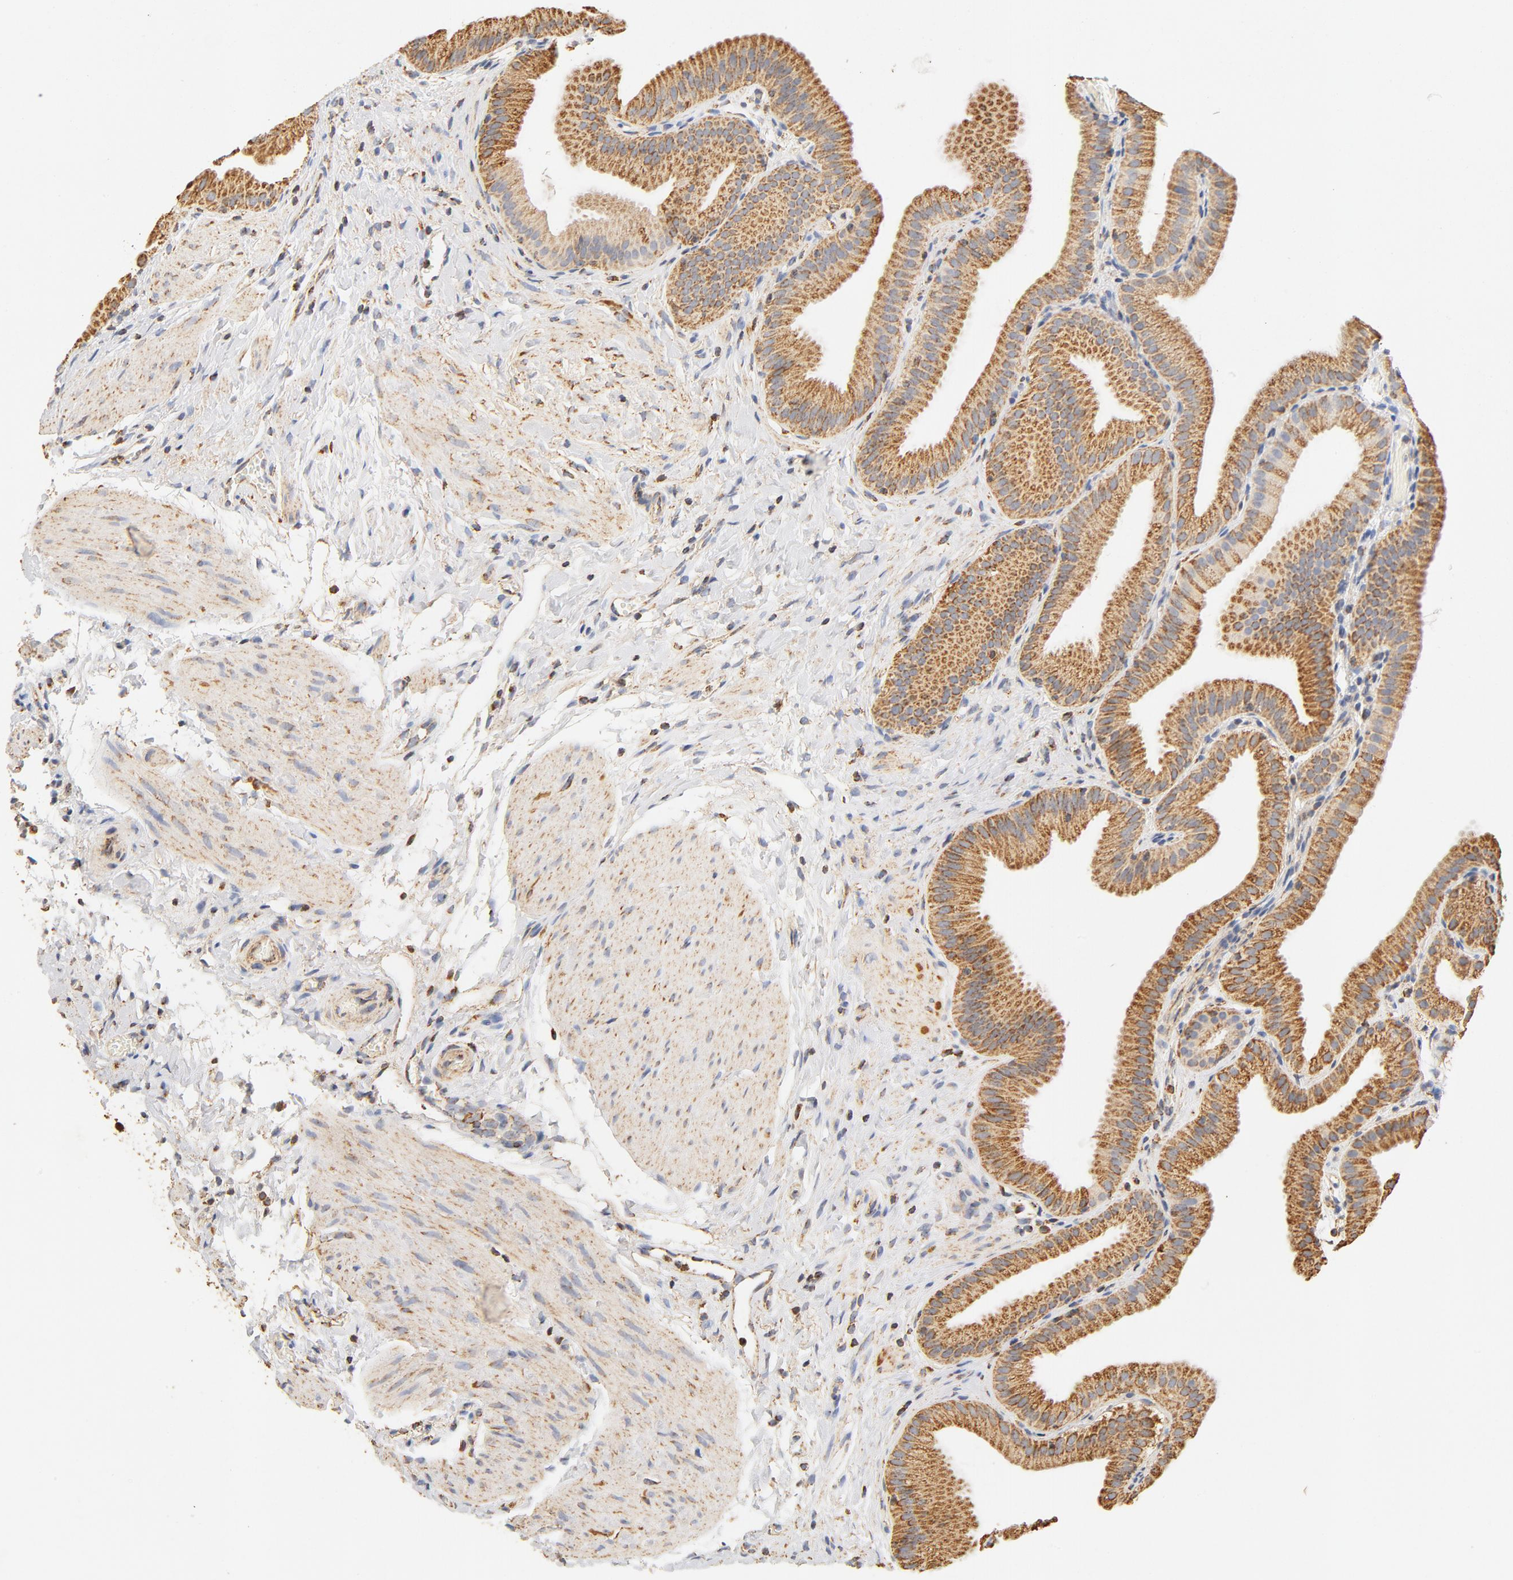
{"staining": {"intensity": "moderate", "quantity": ">75%", "location": "cytoplasmic/membranous"}, "tissue": "gallbladder", "cell_type": "Glandular cells", "image_type": "normal", "snomed": [{"axis": "morphology", "description": "Normal tissue, NOS"}, {"axis": "topography", "description": "Gallbladder"}], "caption": "The image shows immunohistochemical staining of unremarkable gallbladder. There is moderate cytoplasmic/membranous expression is seen in about >75% of glandular cells.", "gene": "COX4I1", "patient": {"sex": "female", "age": 63}}